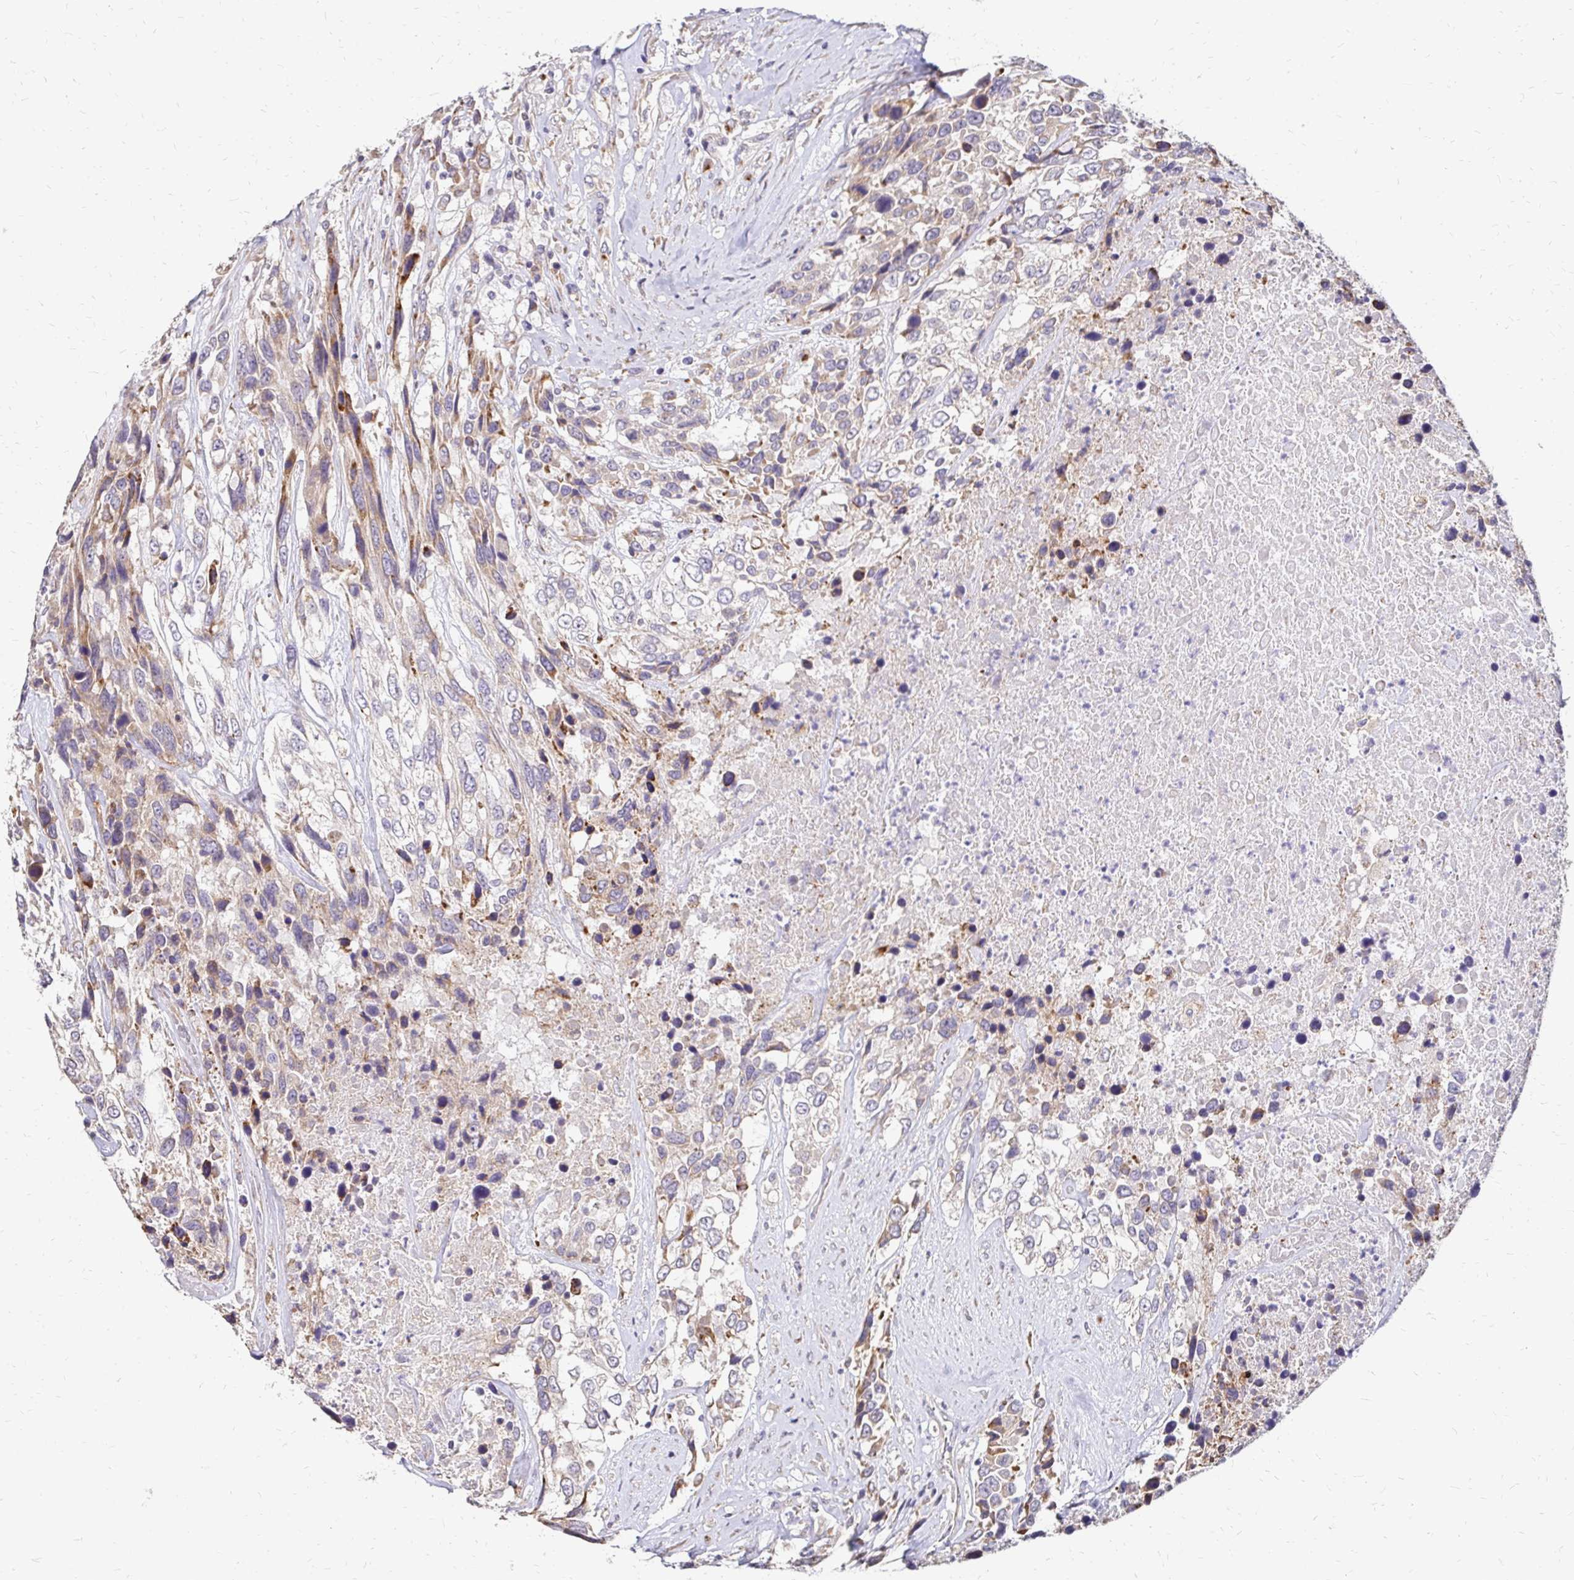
{"staining": {"intensity": "weak", "quantity": "25%-75%", "location": "cytoplasmic/membranous"}, "tissue": "urothelial cancer", "cell_type": "Tumor cells", "image_type": "cancer", "snomed": [{"axis": "morphology", "description": "Urothelial carcinoma, High grade"}, {"axis": "topography", "description": "Urinary bladder"}], "caption": "About 25%-75% of tumor cells in human urothelial carcinoma (high-grade) exhibit weak cytoplasmic/membranous protein expression as visualized by brown immunohistochemical staining.", "gene": "PRIMA1", "patient": {"sex": "female", "age": 70}}